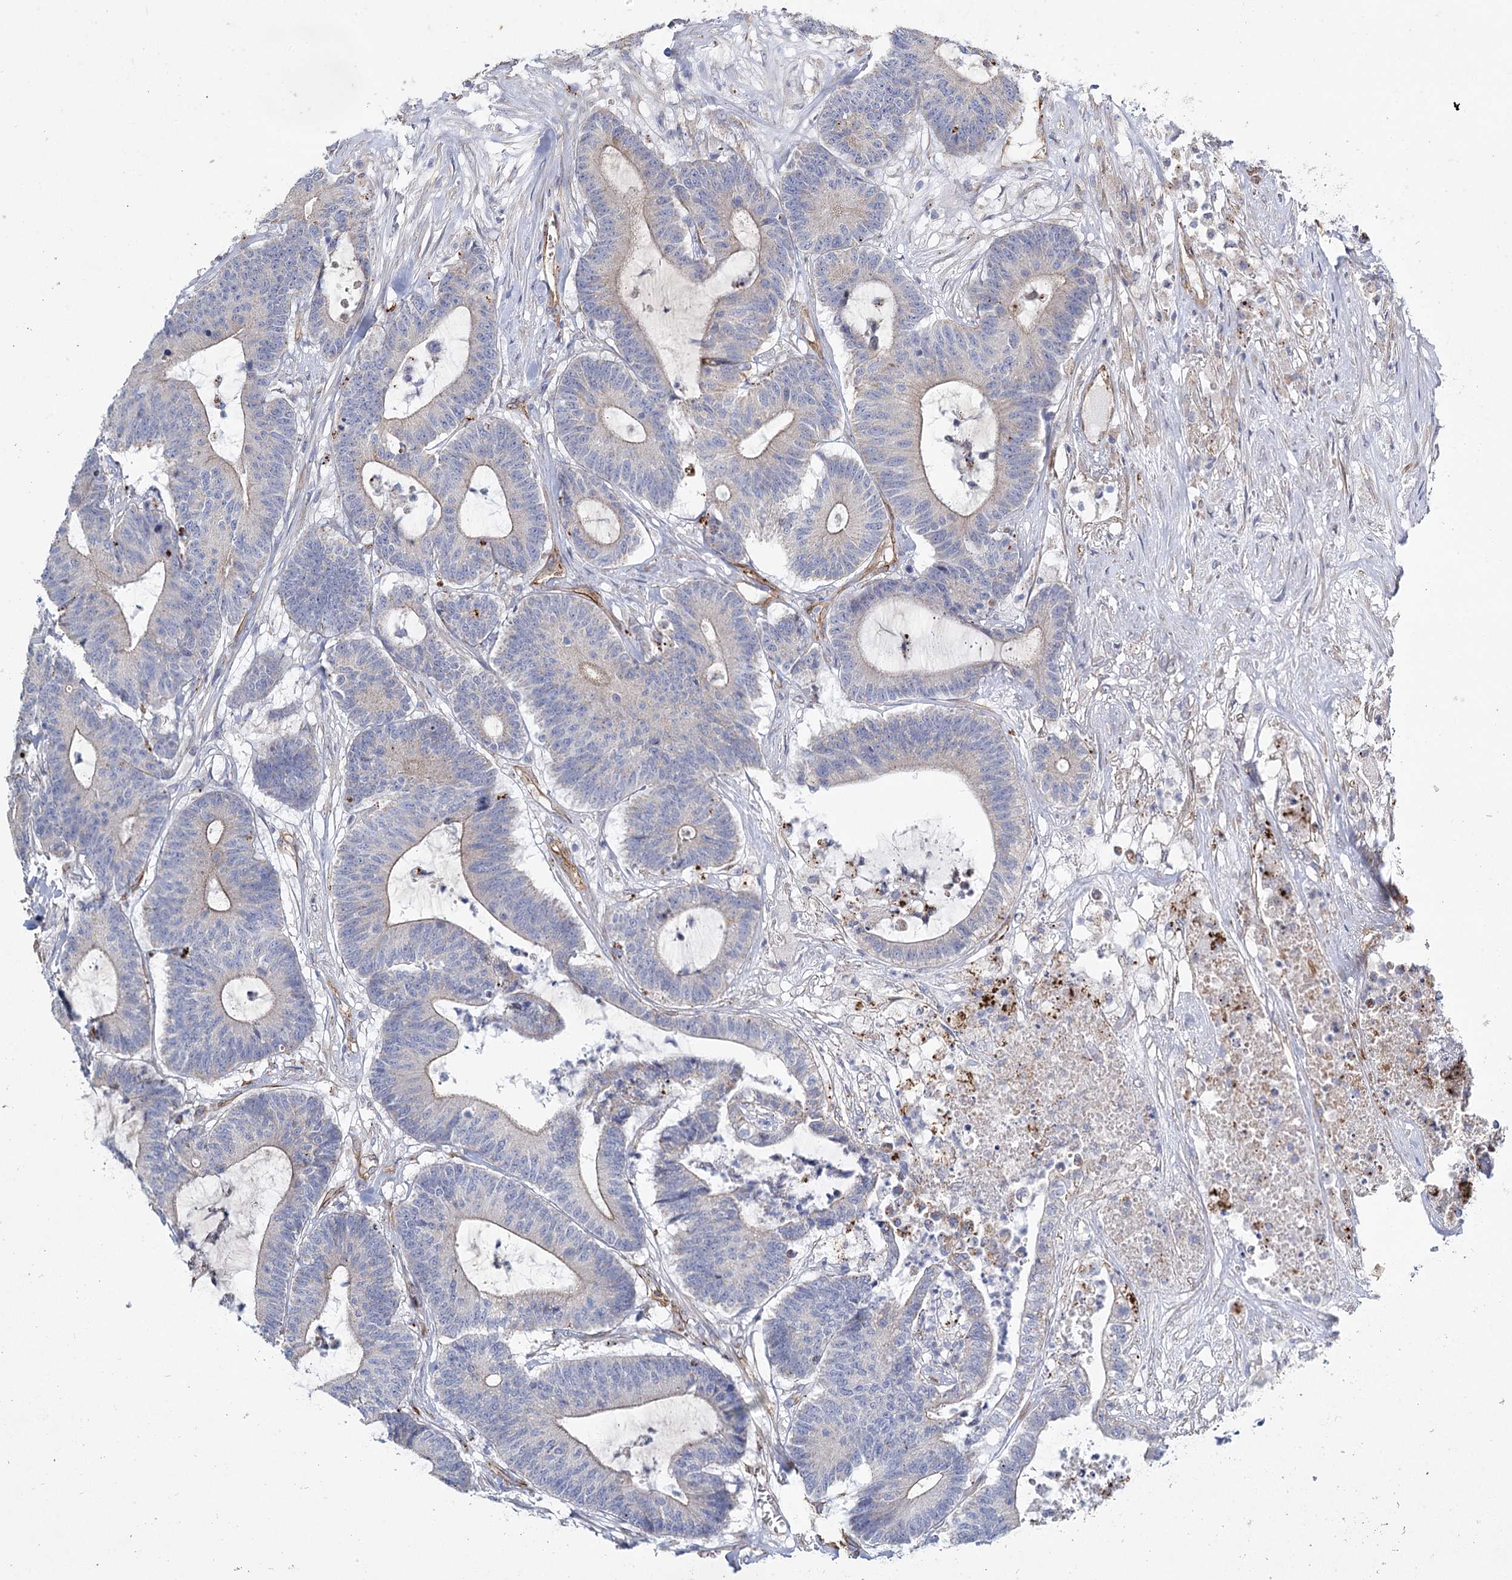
{"staining": {"intensity": "negative", "quantity": "none", "location": "none"}, "tissue": "colorectal cancer", "cell_type": "Tumor cells", "image_type": "cancer", "snomed": [{"axis": "morphology", "description": "Adenocarcinoma, NOS"}, {"axis": "topography", "description": "Colon"}], "caption": "High magnification brightfield microscopy of colorectal adenocarcinoma stained with DAB (3,3'-diaminobenzidine) (brown) and counterstained with hematoxylin (blue): tumor cells show no significant expression.", "gene": "TMEM164", "patient": {"sex": "female", "age": 84}}